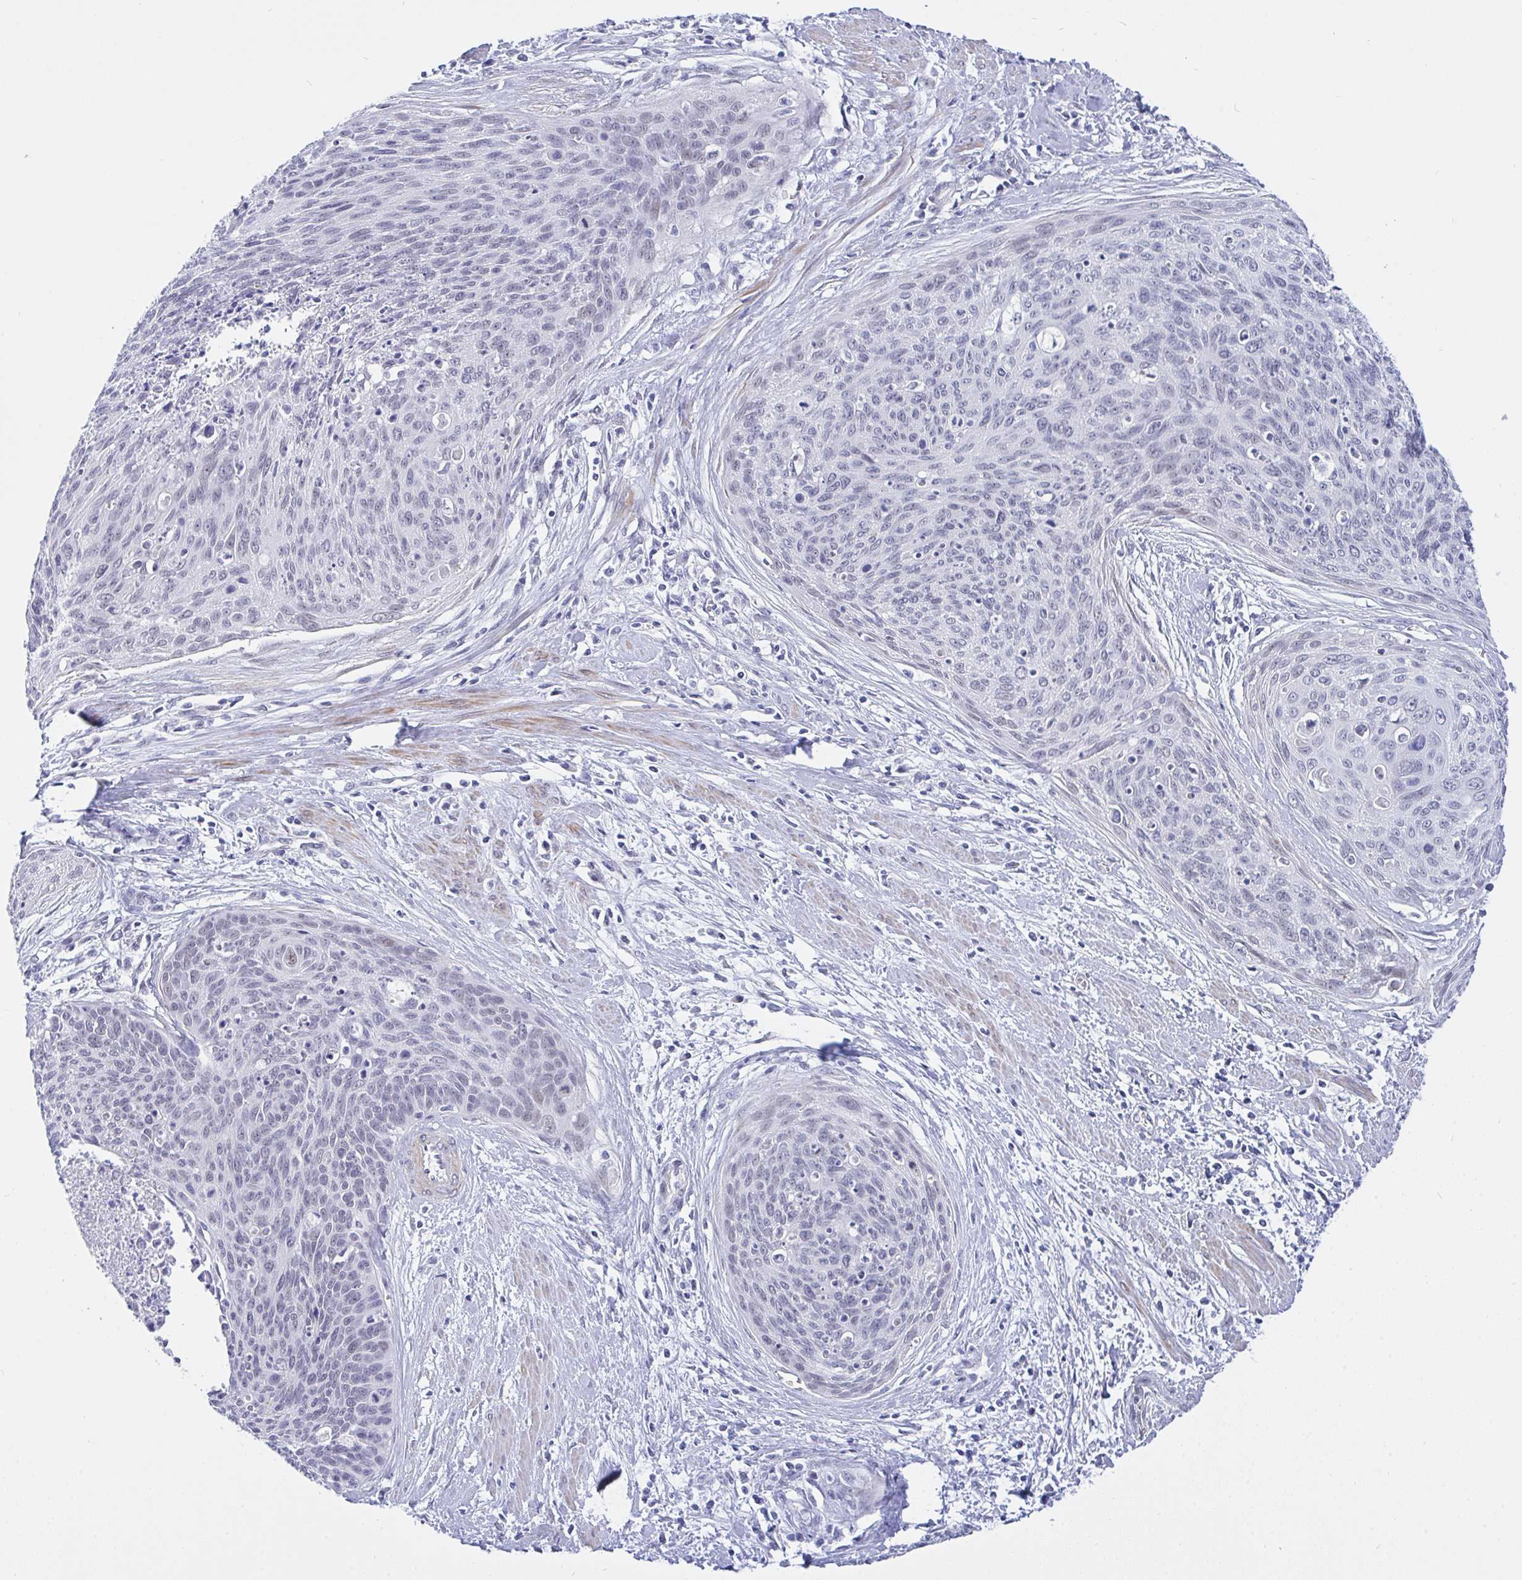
{"staining": {"intensity": "negative", "quantity": "none", "location": "none"}, "tissue": "cervical cancer", "cell_type": "Tumor cells", "image_type": "cancer", "snomed": [{"axis": "morphology", "description": "Squamous cell carcinoma, NOS"}, {"axis": "topography", "description": "Cervix"}], "caption": "IHC micrograph of human cervical cancer (squamous cell carcinoma) stained for a protein (brown), which demonstrates no staining in tumor cells.", "gene": "FBXL22", "patient": {"sex": "female", "age": 55}}